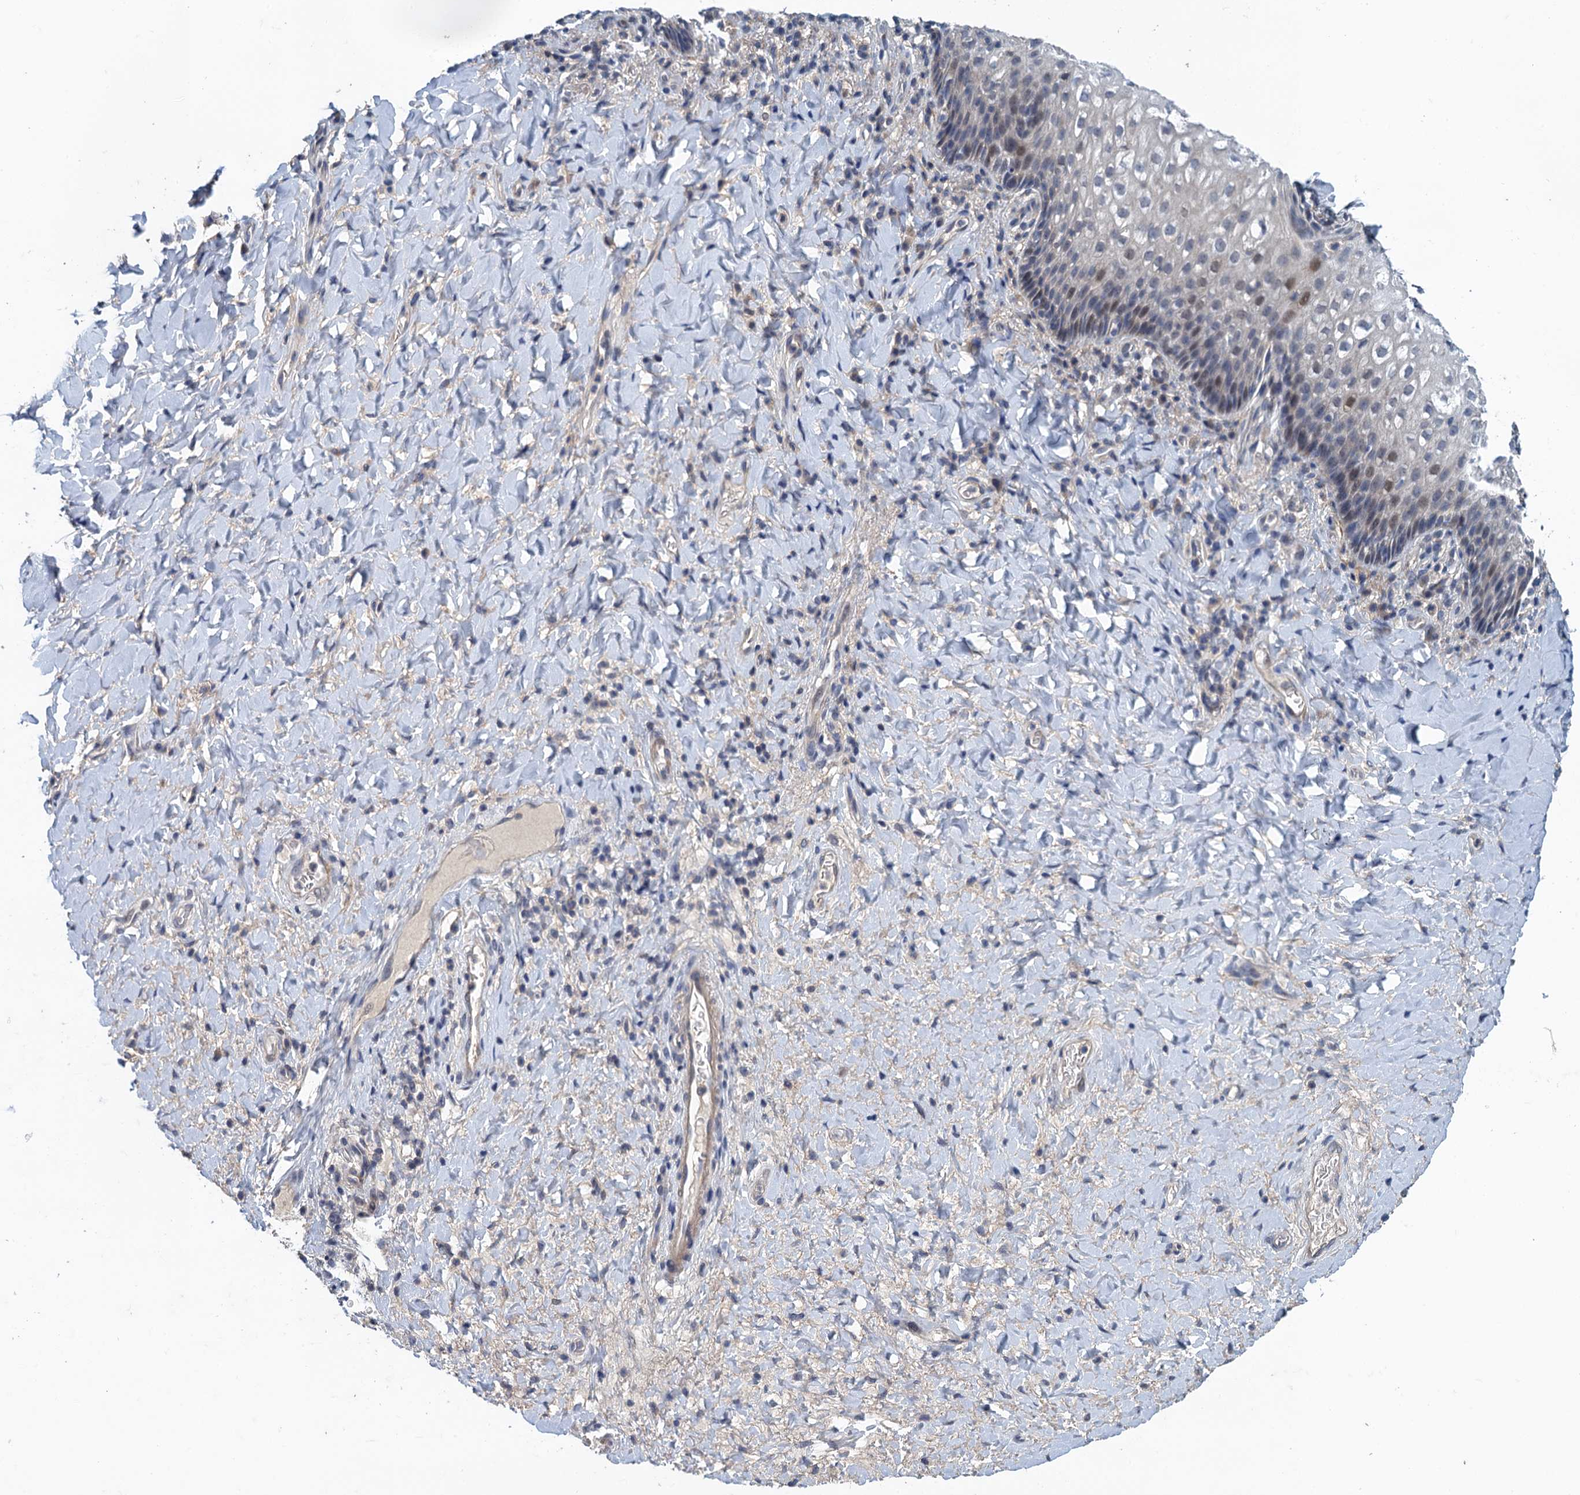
{"staining": {"intensity": "weak", "quantity": "<25%", "location": "nuclear"}, "tissue": "vagina", "cell_type": "Squamous epithelial cells", "image_type": "normal", "snomed": [{"axis": "morphology", "description": "Normal tissue, NOS"}, {"axis": "topography", "description": "Vagina"}], "caption": "This histopathology image is of normal vagina stained with immunohistochemistry (IHC) to label a protein in brown with the nuclei are counter-stained blue. There is no staining in squamous epithelial cells.", "gene": "MDM1", "patient": {"sex": "female", "age": 60}}